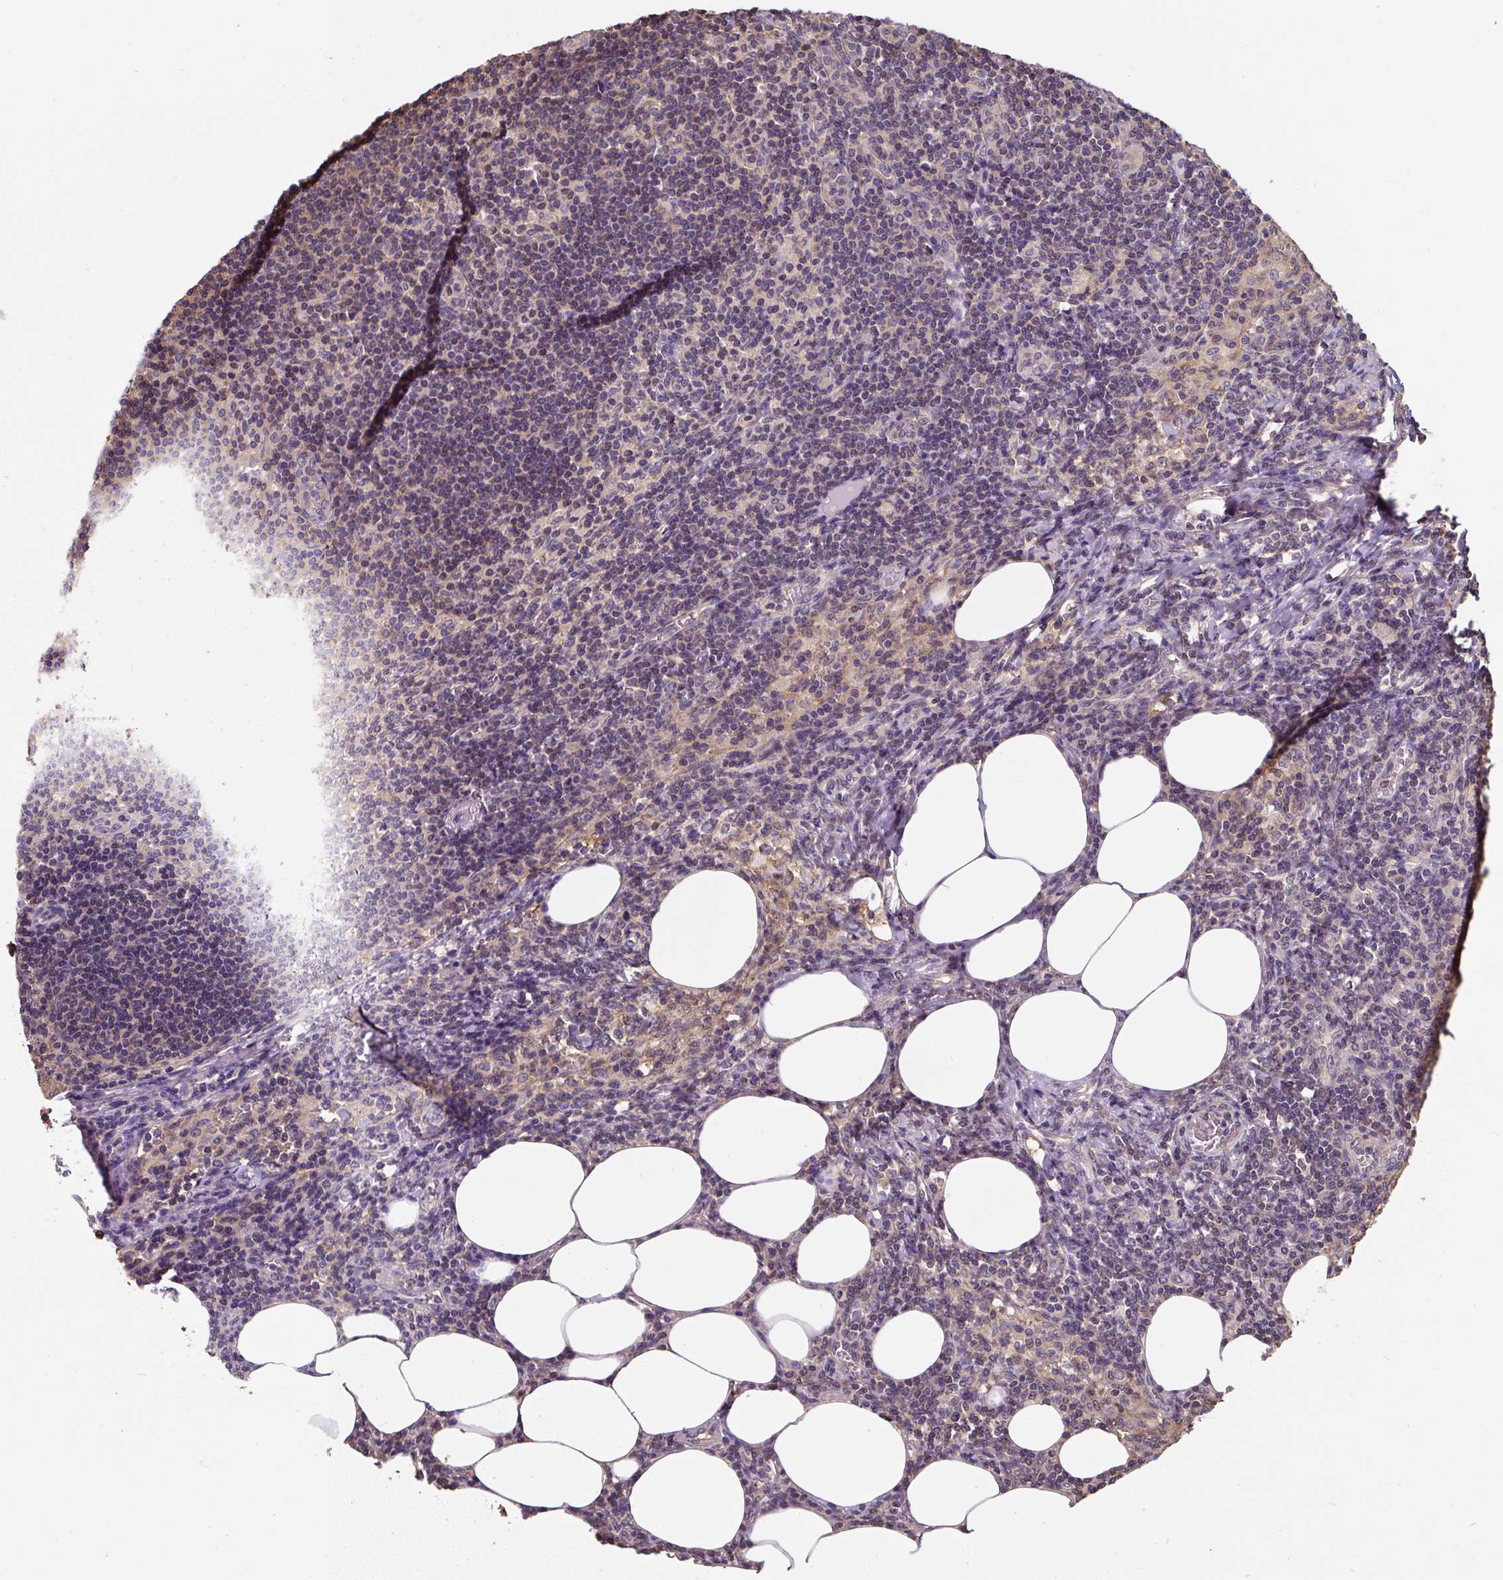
{"staining": {"intensity": "negative", "quantity": "none", "location": "none"}, "tissue": "lymph node", "cell_type": "Germinal center cells", "image_type": "normal", "snomed": [{"axis": "morphology", "description": "Normal tissue, NOS"}, {"axis": "topography", "description": "Lymph node"}], "caption": "The photomicrograph demonstrates no significant expression in germinal center cells of lymph node. Brightfield microscopy of immunohistochemistry (IHC) stained with DAB (brown) and hematoxylin (blue), captured at high magnification.", "gene": "ST13", "patient": {"sex": "female", "age": 59}}